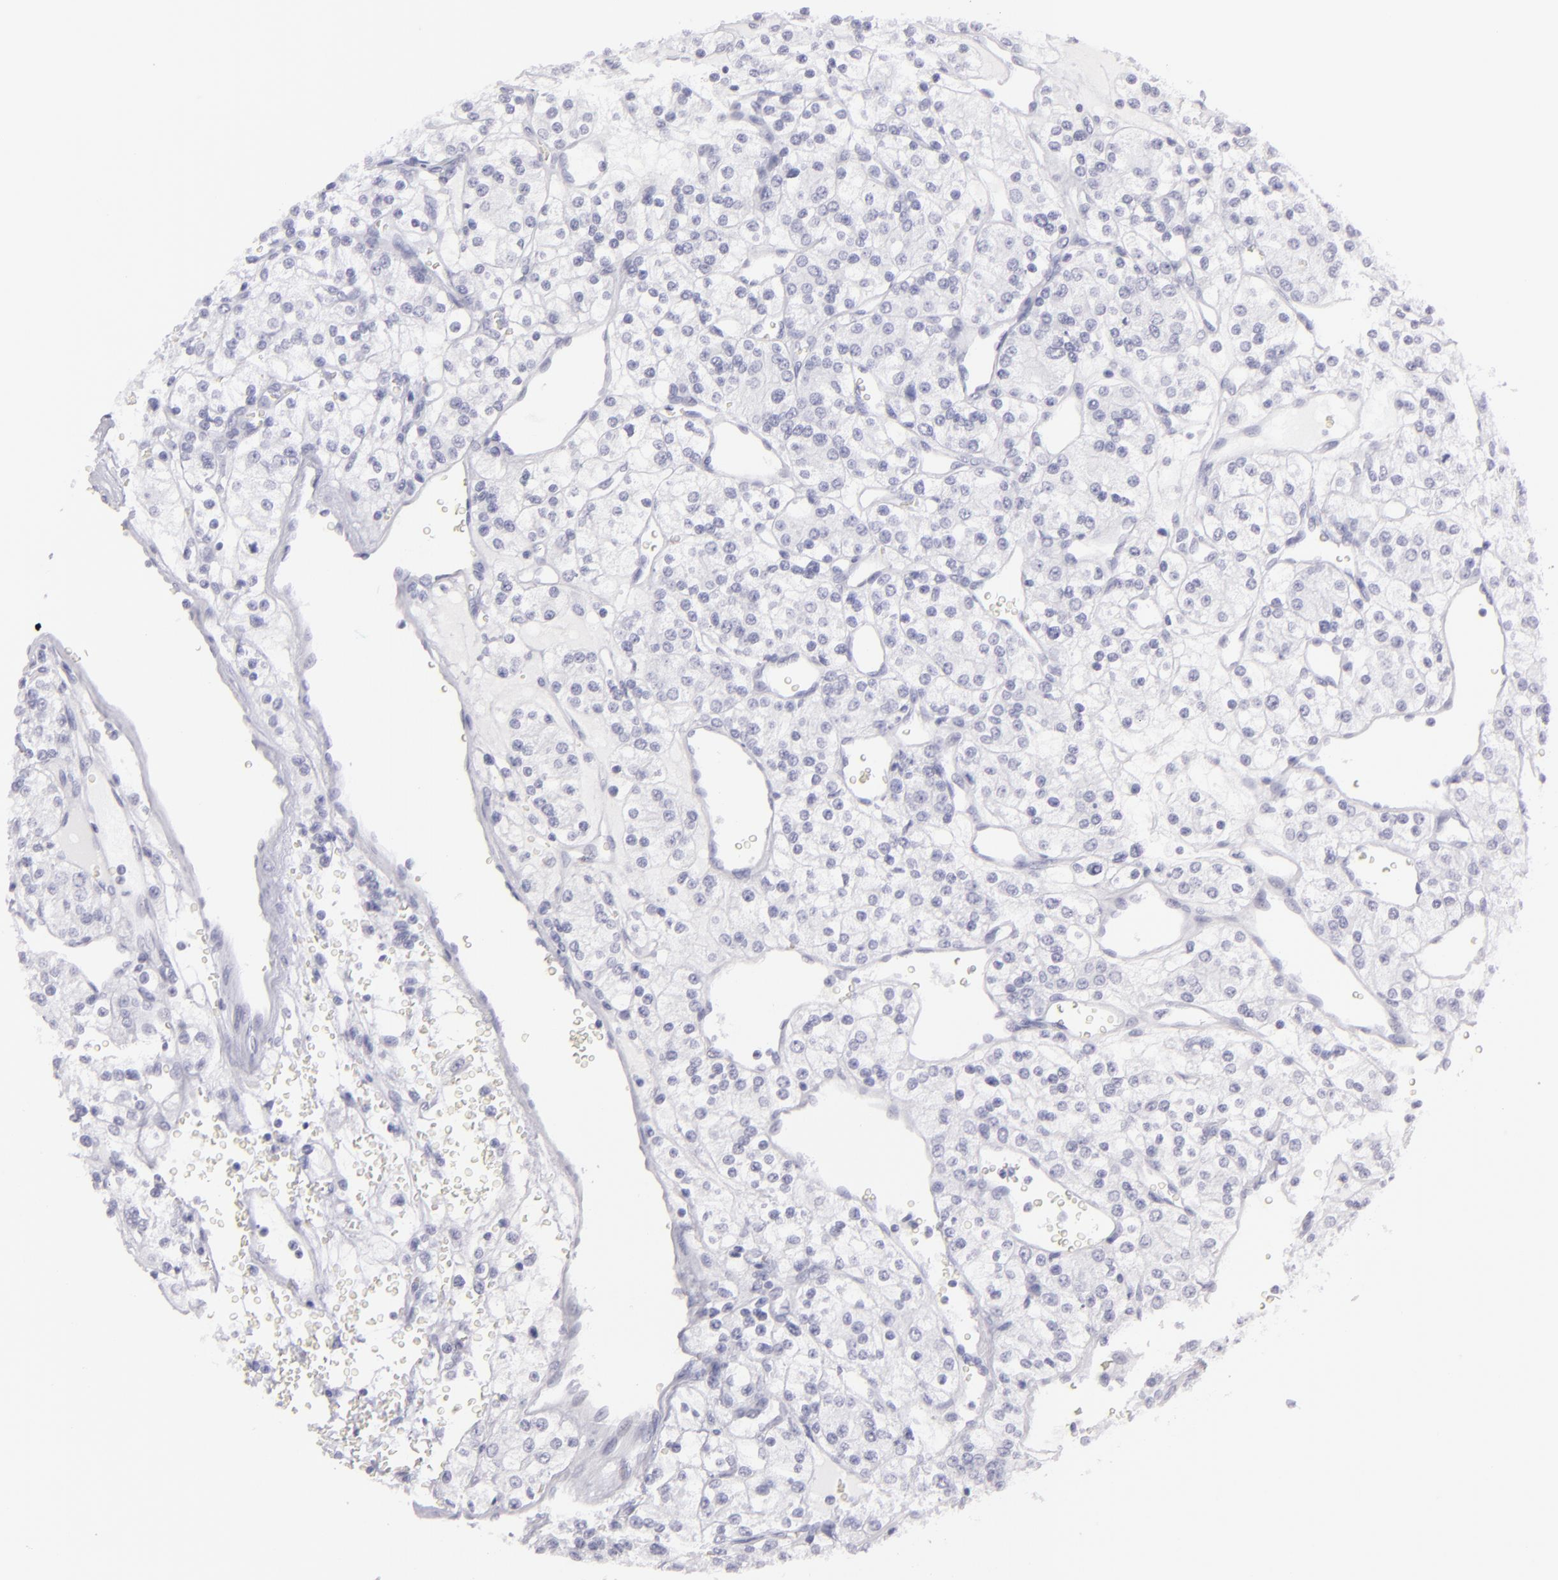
{"staining": {"intensity": "negative", "quantity": "none", "location": "none"}, "tissue": "renal cancer", "cell_type": "Tumor cells", "image_type": "cancer", "snomed": [{"axis": "morphology", "description": "Adenocarcinoma, NOS"}, {"axis": "topography", "description": "Kidney"}], "caption": "A high-resolution image shows immunohistochemistry (IHC) staining of renal cancer, which reveals no significant positivity in tumor cells. (DAB immunohistochemistry (IHC), high magnification).", "gene": "FLG", "patient": {"sex": "female", "age": 62}}